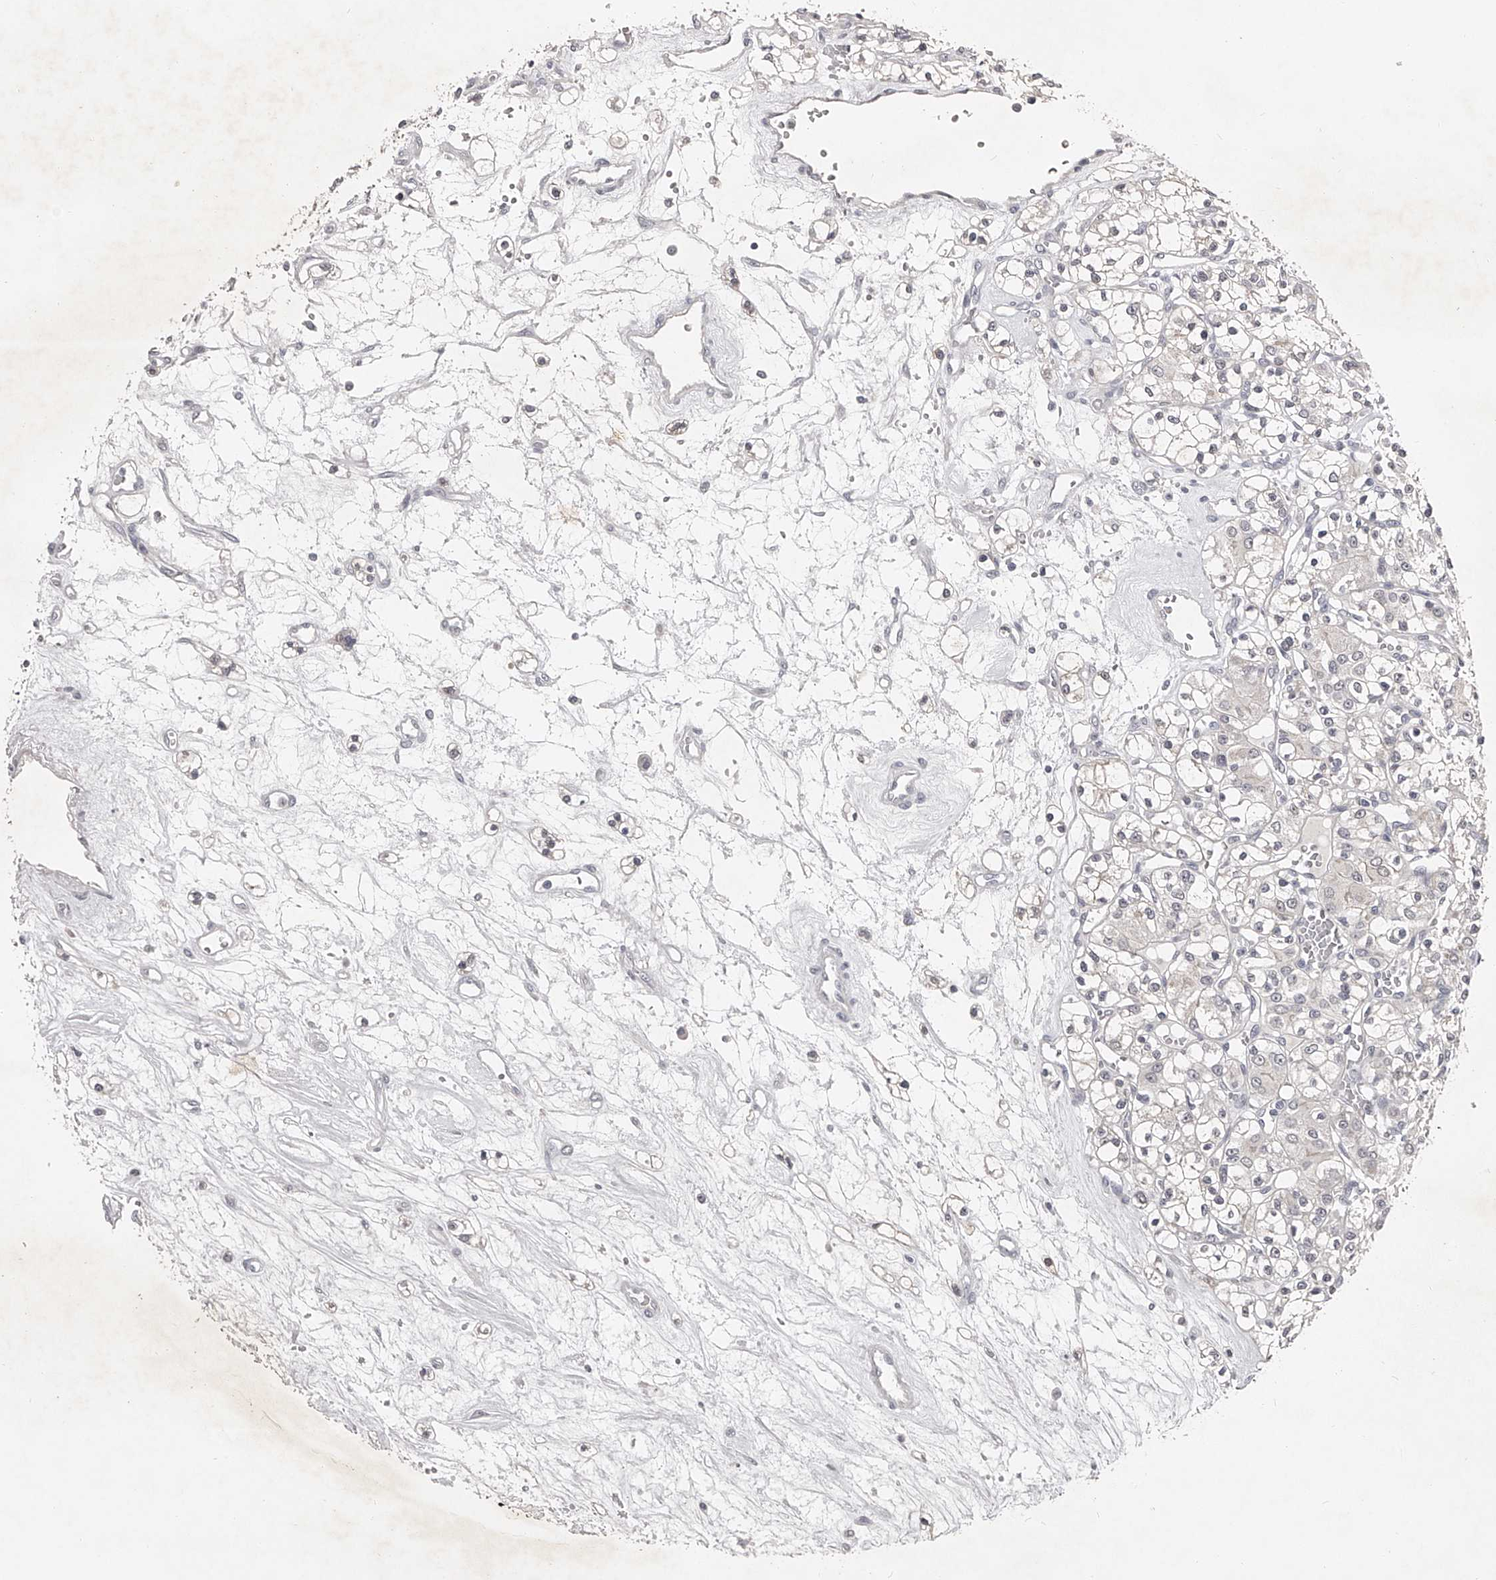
{"staining": {"intensity": "negative", "quantity": "none", "location": "none"}, "tissue": "renal cancer", "cell_type": "Tumor cells", "image_type": "cancer", "snomed": [{"axis": "morphology", "description": "Adenocarcinoma, NOS"}, {"axis": "topography", "description": "Kidney"}], "caption": "DAB (3,3'-diaminobenzidine) immunohistochemical staining of human renal cancer displays no significant staining in tumor cells.", "gene": "NT5DC1", "patient": {"sex": "female", "age": 59}}